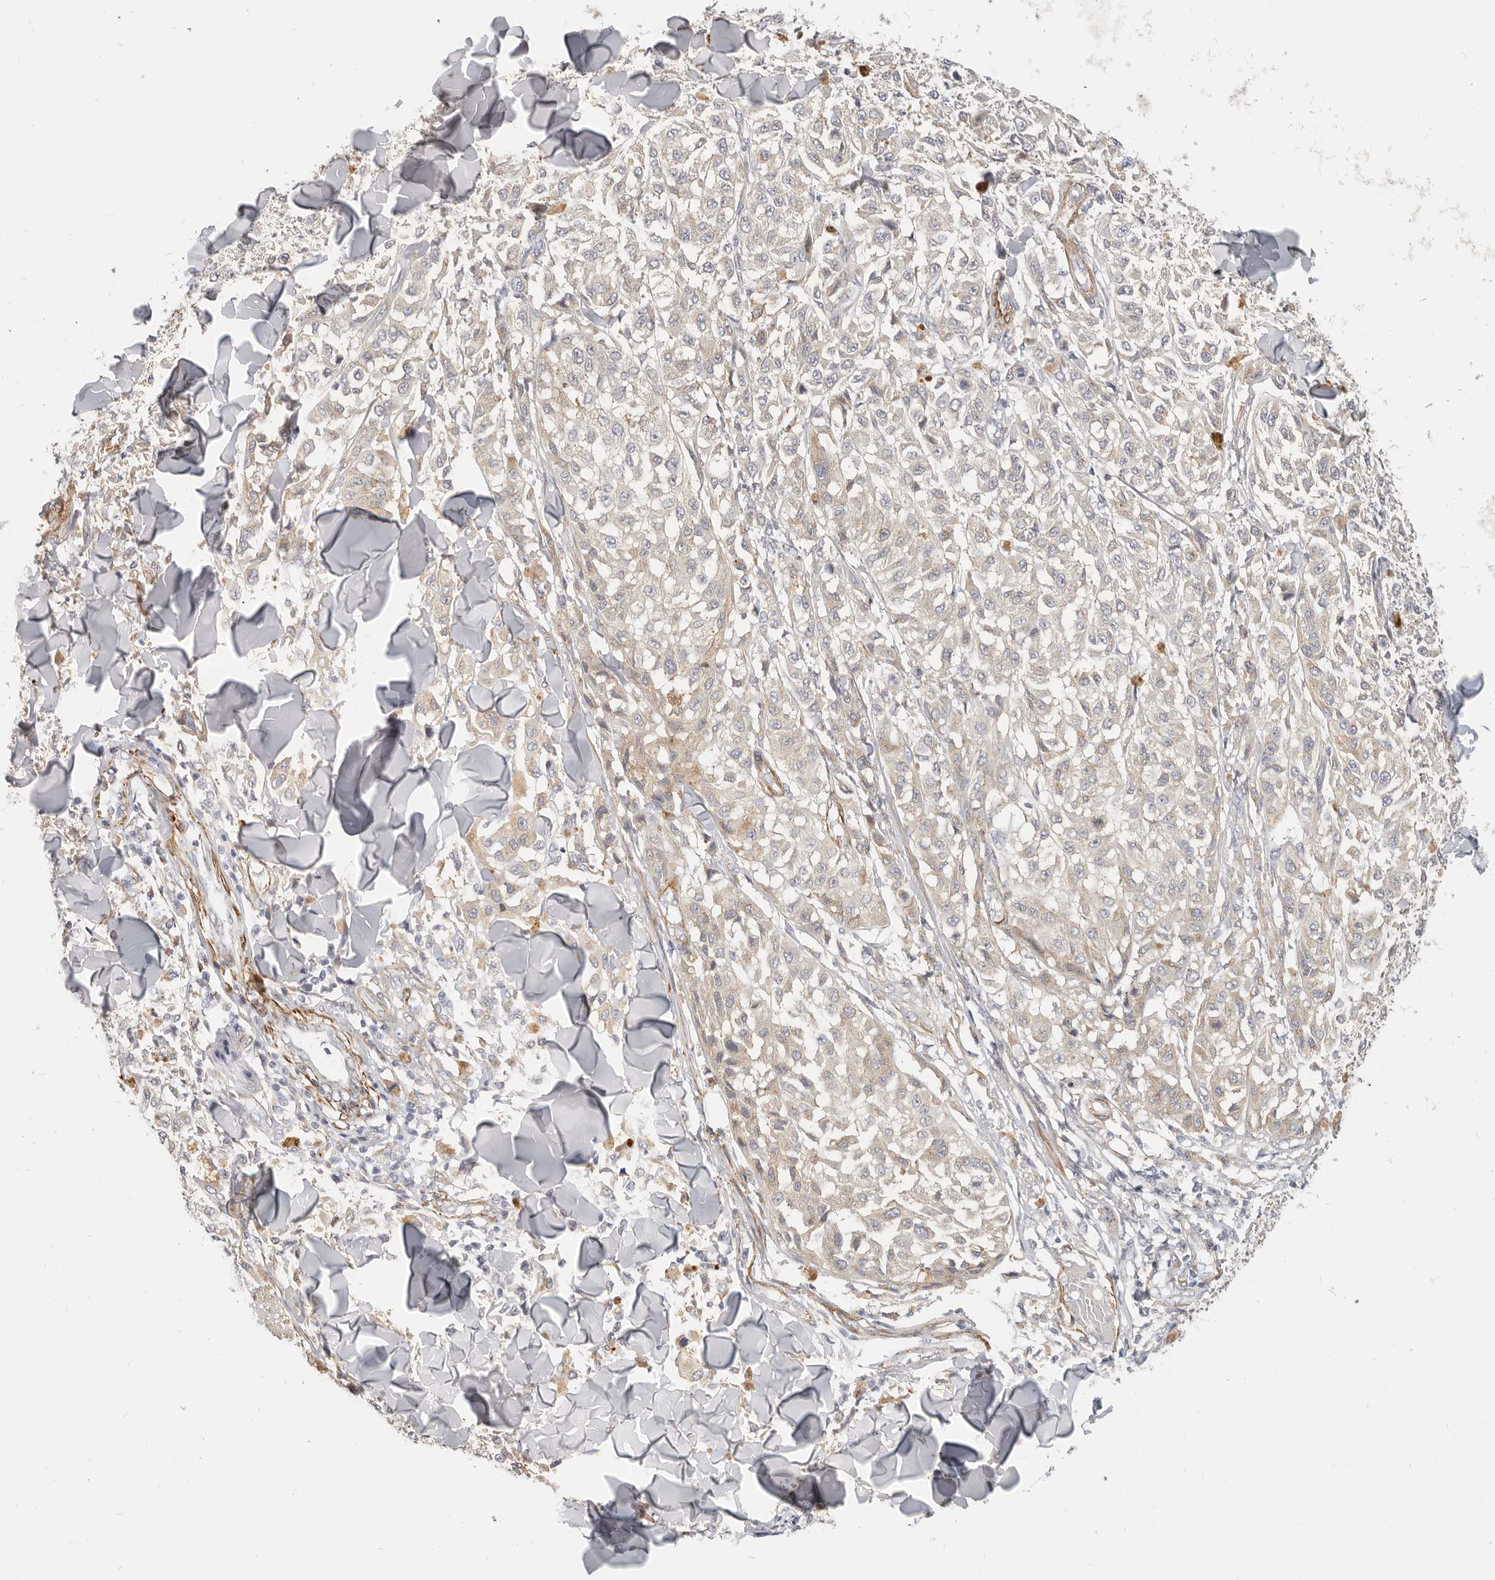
{"staining": {"intensity": "weak", "quantity": "<25%", "location": "cytoplasmic/membranous"}, "tissue": "melanoma", "cell_type": "Tumor cells", "image_type": "cancer", "snomed": [{"axis": "morphology", "description": "Malignant melanoma, NOS"}, {"axis": "topography", "description": "Skin"}], "caption": "A histopathology image of human malignant melanoma is negative for staining in tumor cells.", "gene": "RABAC1", "patient": {"sex": "female", "age": 64}}